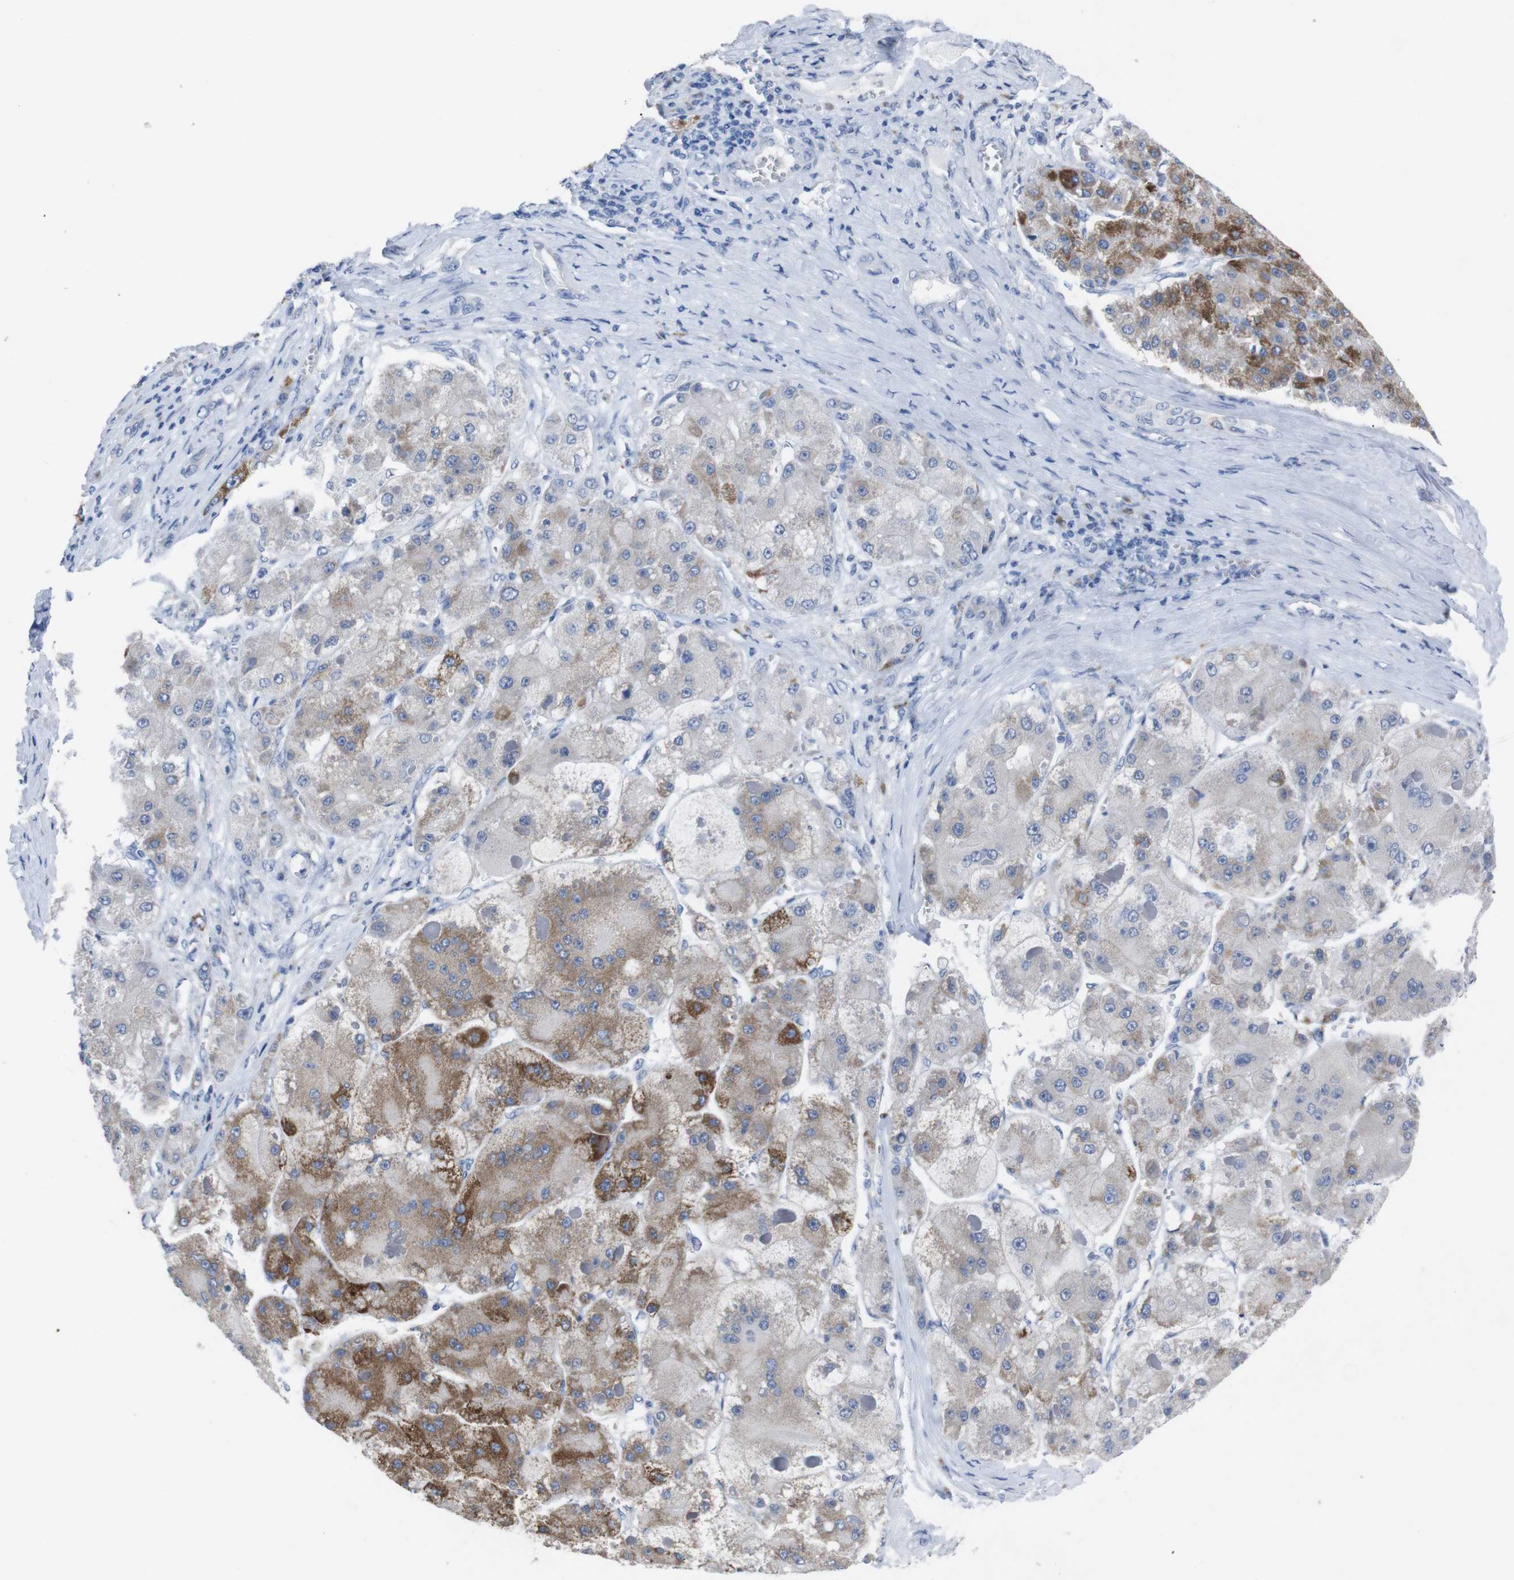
{"staining": {"intensity": "moderate", "quantity": "25%-75%", "location": "cytoplasmic/membranous"}, "tissue": "liver cancer", "cell_type": "Tumor cells", "image_type": "cancer", "snomed": [{"axis": "morphology", "description": "Carcinoma, Hepatocellular, NOS"}, {"axis": "topography", "description": "Liver"}], "caption": "About 25%-75% of tumor cells in human liver cancer (hepatocellular carcinoma) exhibit moderate cytoplasmic/membranous protein positivity as visualized by brown immunohistochemical staining.", "gene": "GJB2", "patient": {"sex": "female", "age": 73}}